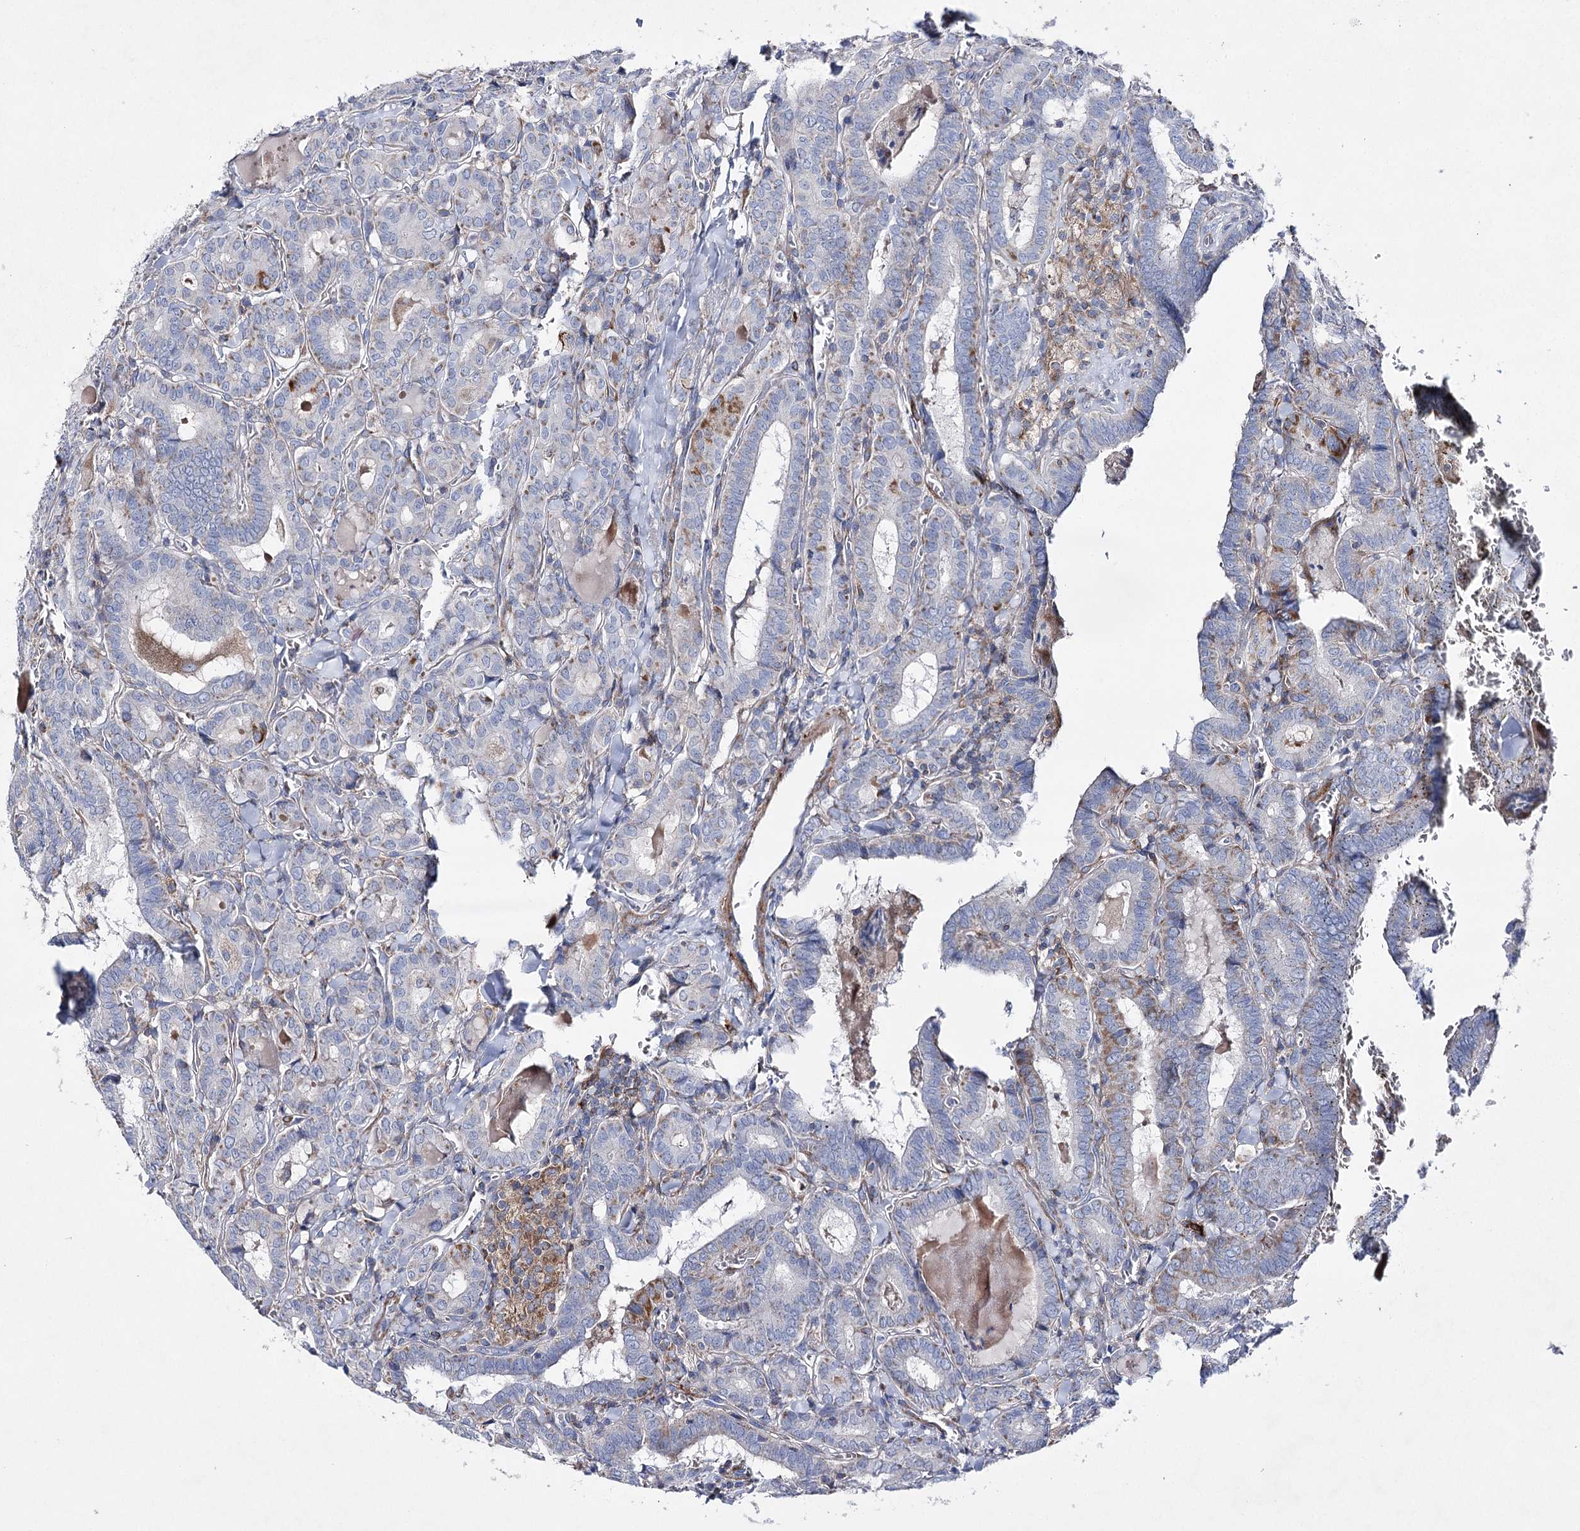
{"staining": {"intensity": "negative", "quantity": "none", "location": "none"}, "tissue": "thyroid cancer", "cell_type": "Tumor cells", "image_type": "cancer", "snomed": [{"axis": "morphology", "description": "Papillary adenocarcinoma, NOS"}, {"axis": "topography", "description": "Thyroid gland"}], "caption": "High power microscopy photomicrograph of an immunohistochemistry (IHC) photomicrograph of papillary adenocarcinoma (thyroid), revealing no significant staining in tumor cells.", "gene": "COX15", "patient": {"sex": "female", "age": 72}}